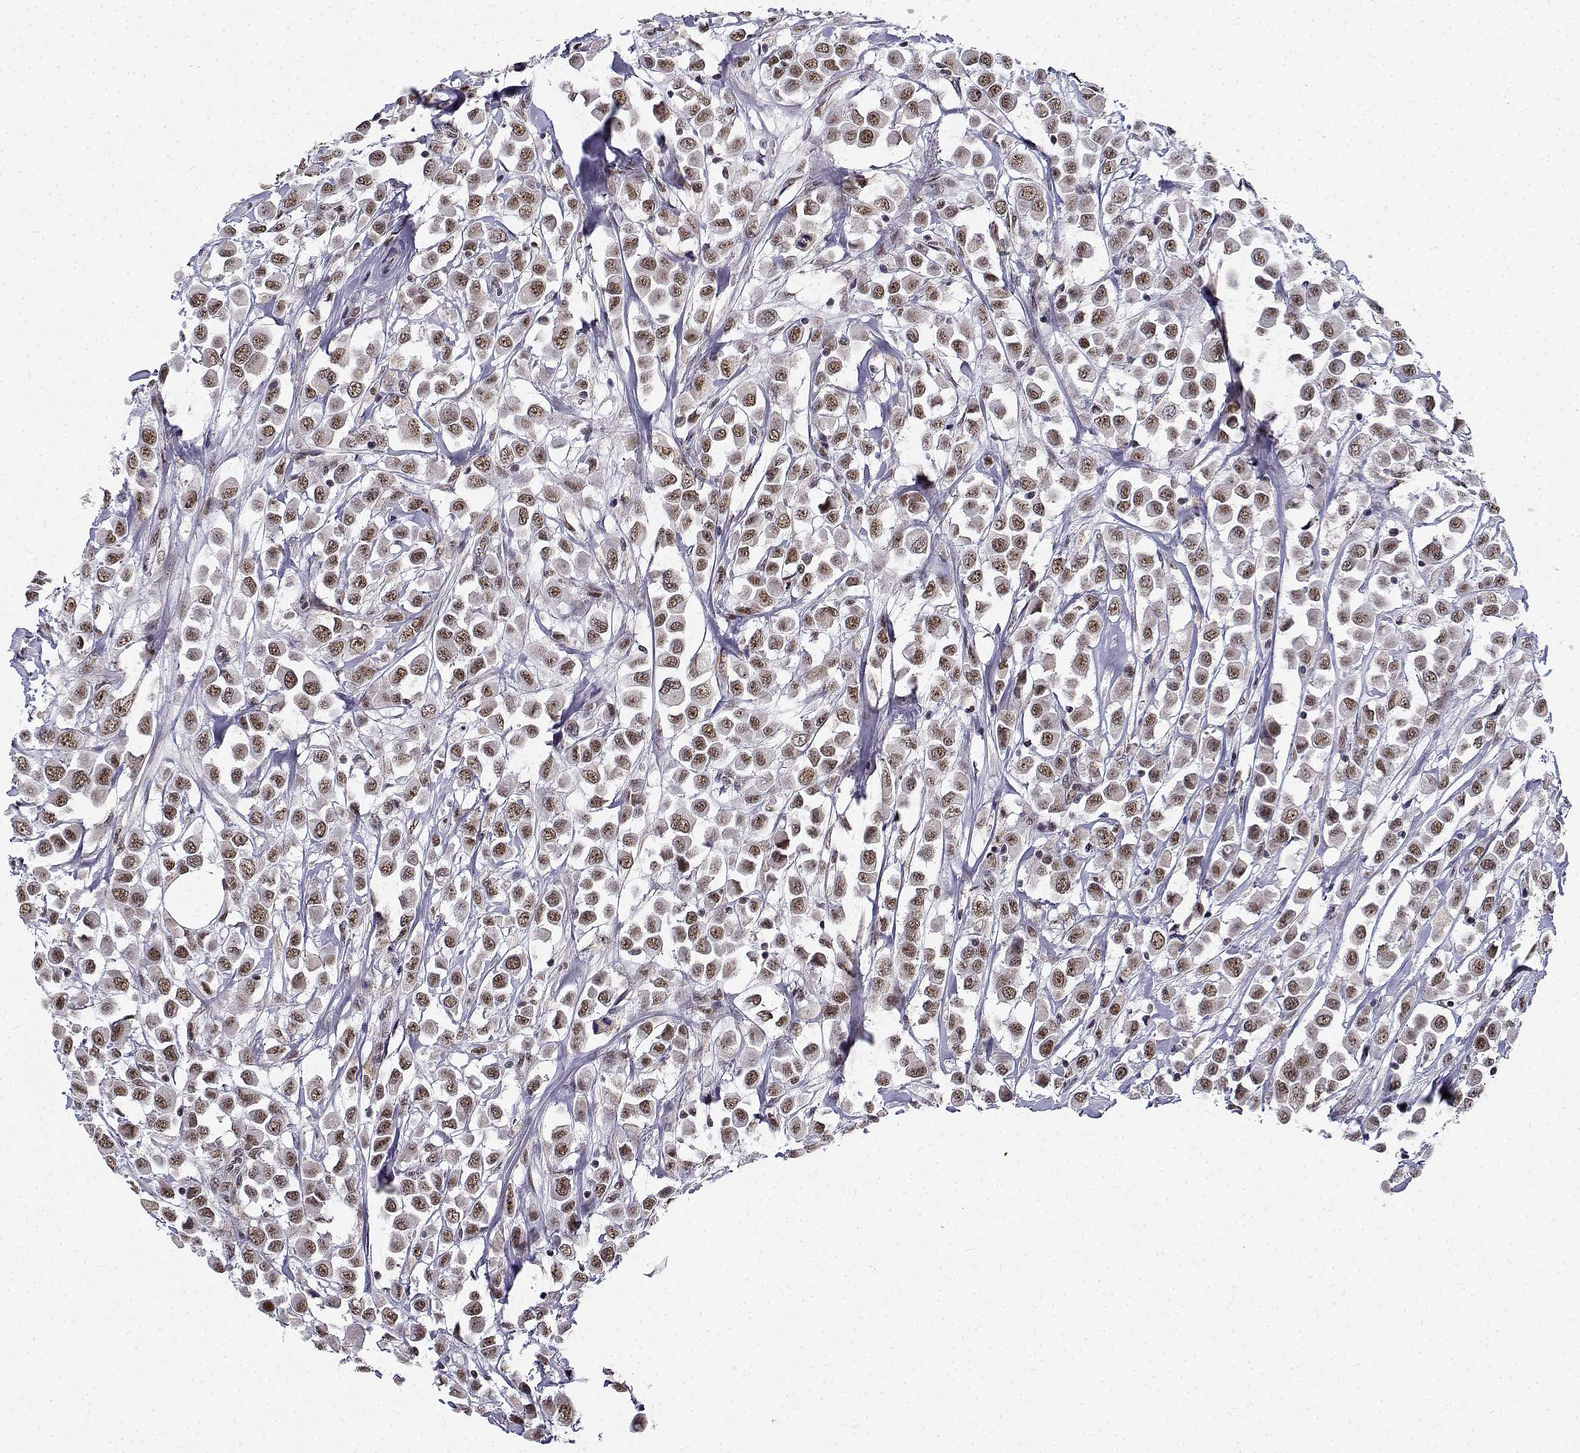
{"staining": {"intensity": "moderate", "quantity": ">75%", "location": "nuclear"}, "tissue": "breast cancer", "cell_type": "Tumor cells", "image_type": "cancer", "snomed": [{"axis": "morphology", "description": "Duct carcinoma"}, {"axis": "topography", "description": "Breast"}], "caption": "About >75% of tumor cells in breast cancer display moderate nuclear protein expression as visualized by brown immunohistochemical staining.", "gene": "BCAS2", "patient": {"sex": "female", "age": 61}}